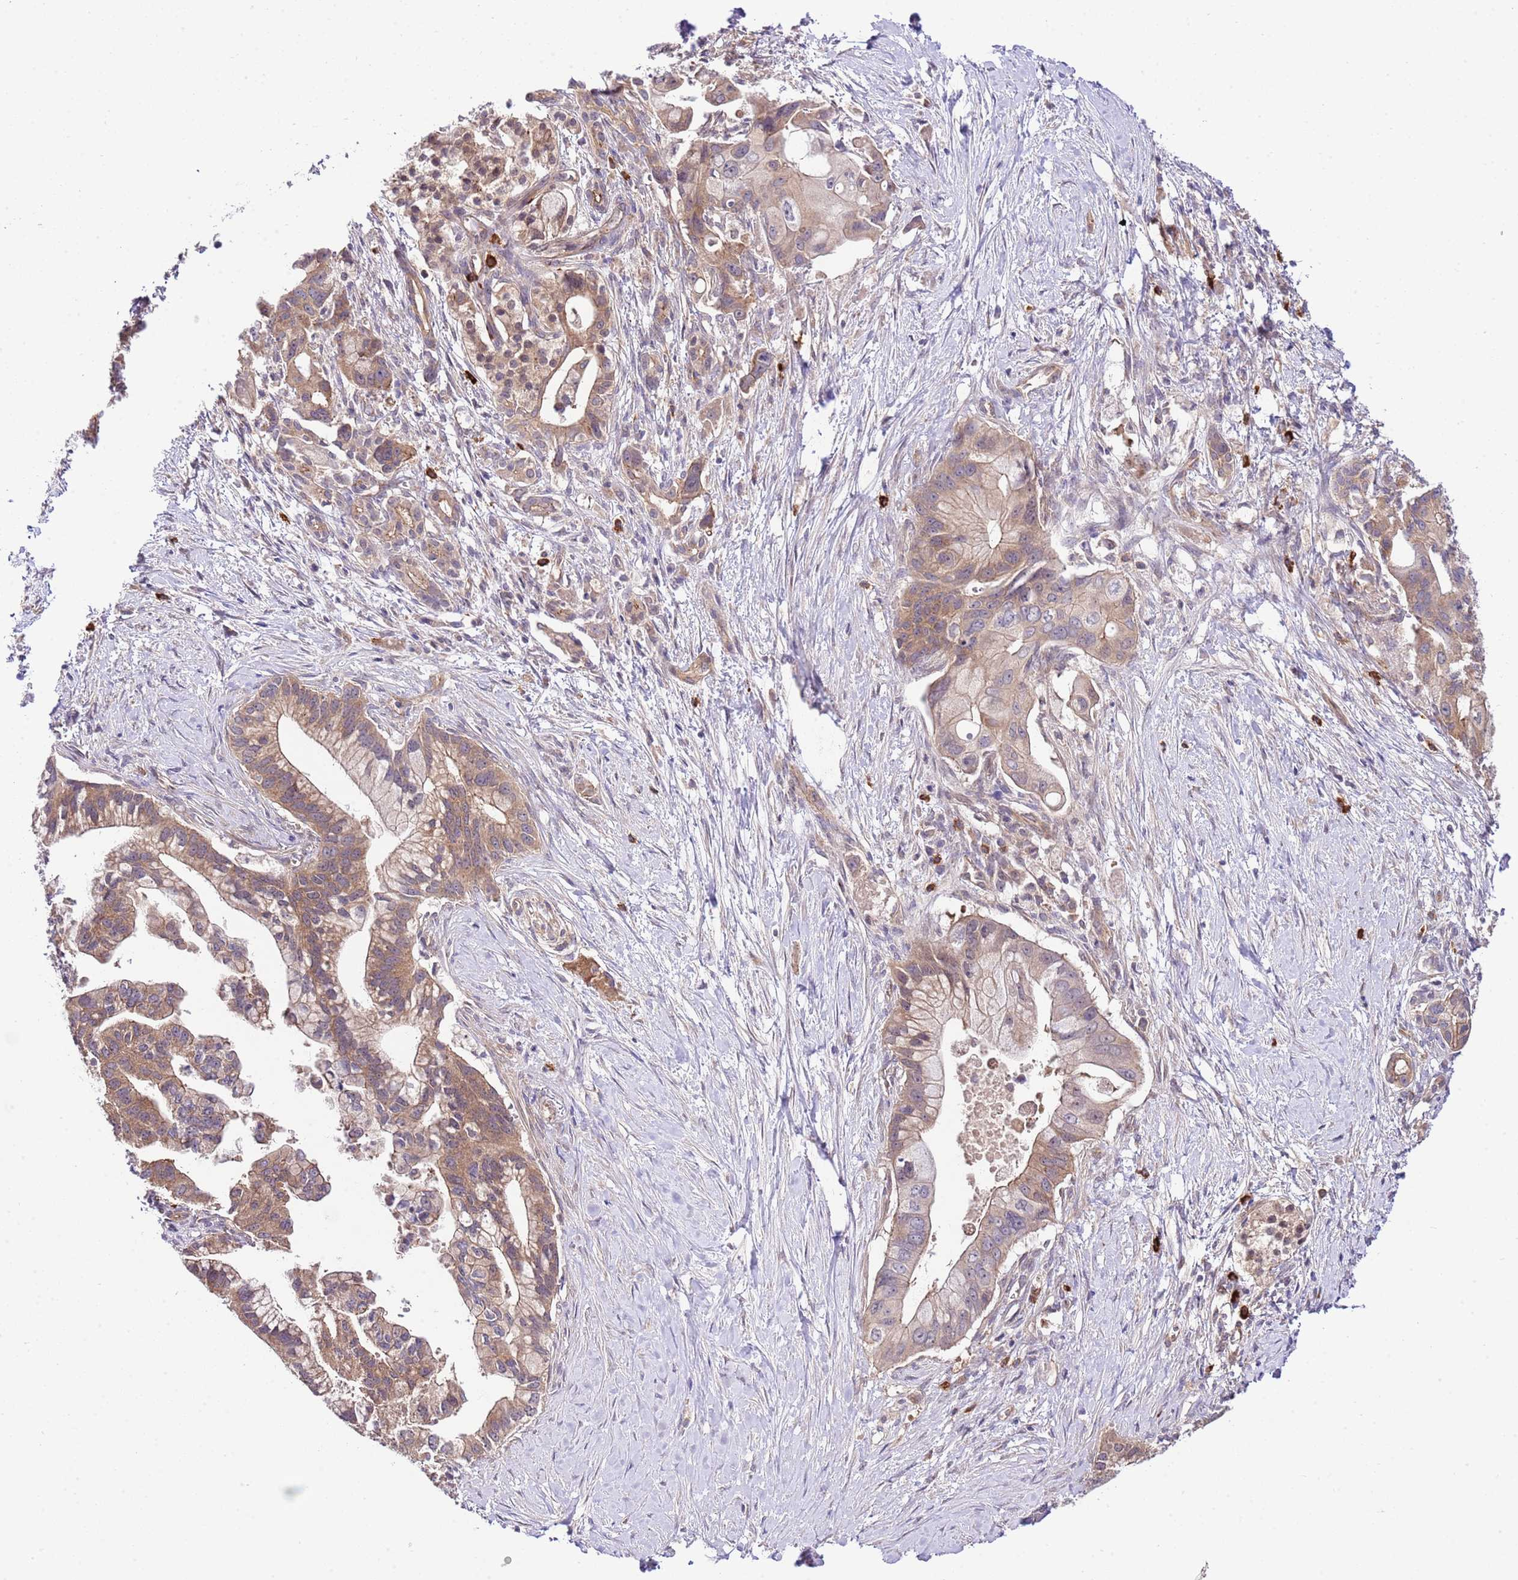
{"staining": {"intensity": "moderate", "quantity": ">75%", "location": "cytoplasmic/membranous"}, "tissue": "pancreatic cancer", "cell_type": "Tumor cells", "image_type": "cancer", "snomed": [{"axis": "morphology", "description": "Adenocarcinoma, NOS"}, {"axis": "topography", "description": "Pancreas"}], "caption": "This micrograph exhibits immunohistochemistry staining of human pancreatic cancer, with medium moderate cytoplasmic/membranous staining in about >75% of tumor cells.", "gene": "DONSON", "patient": {"sex": "male", "age": 68}}